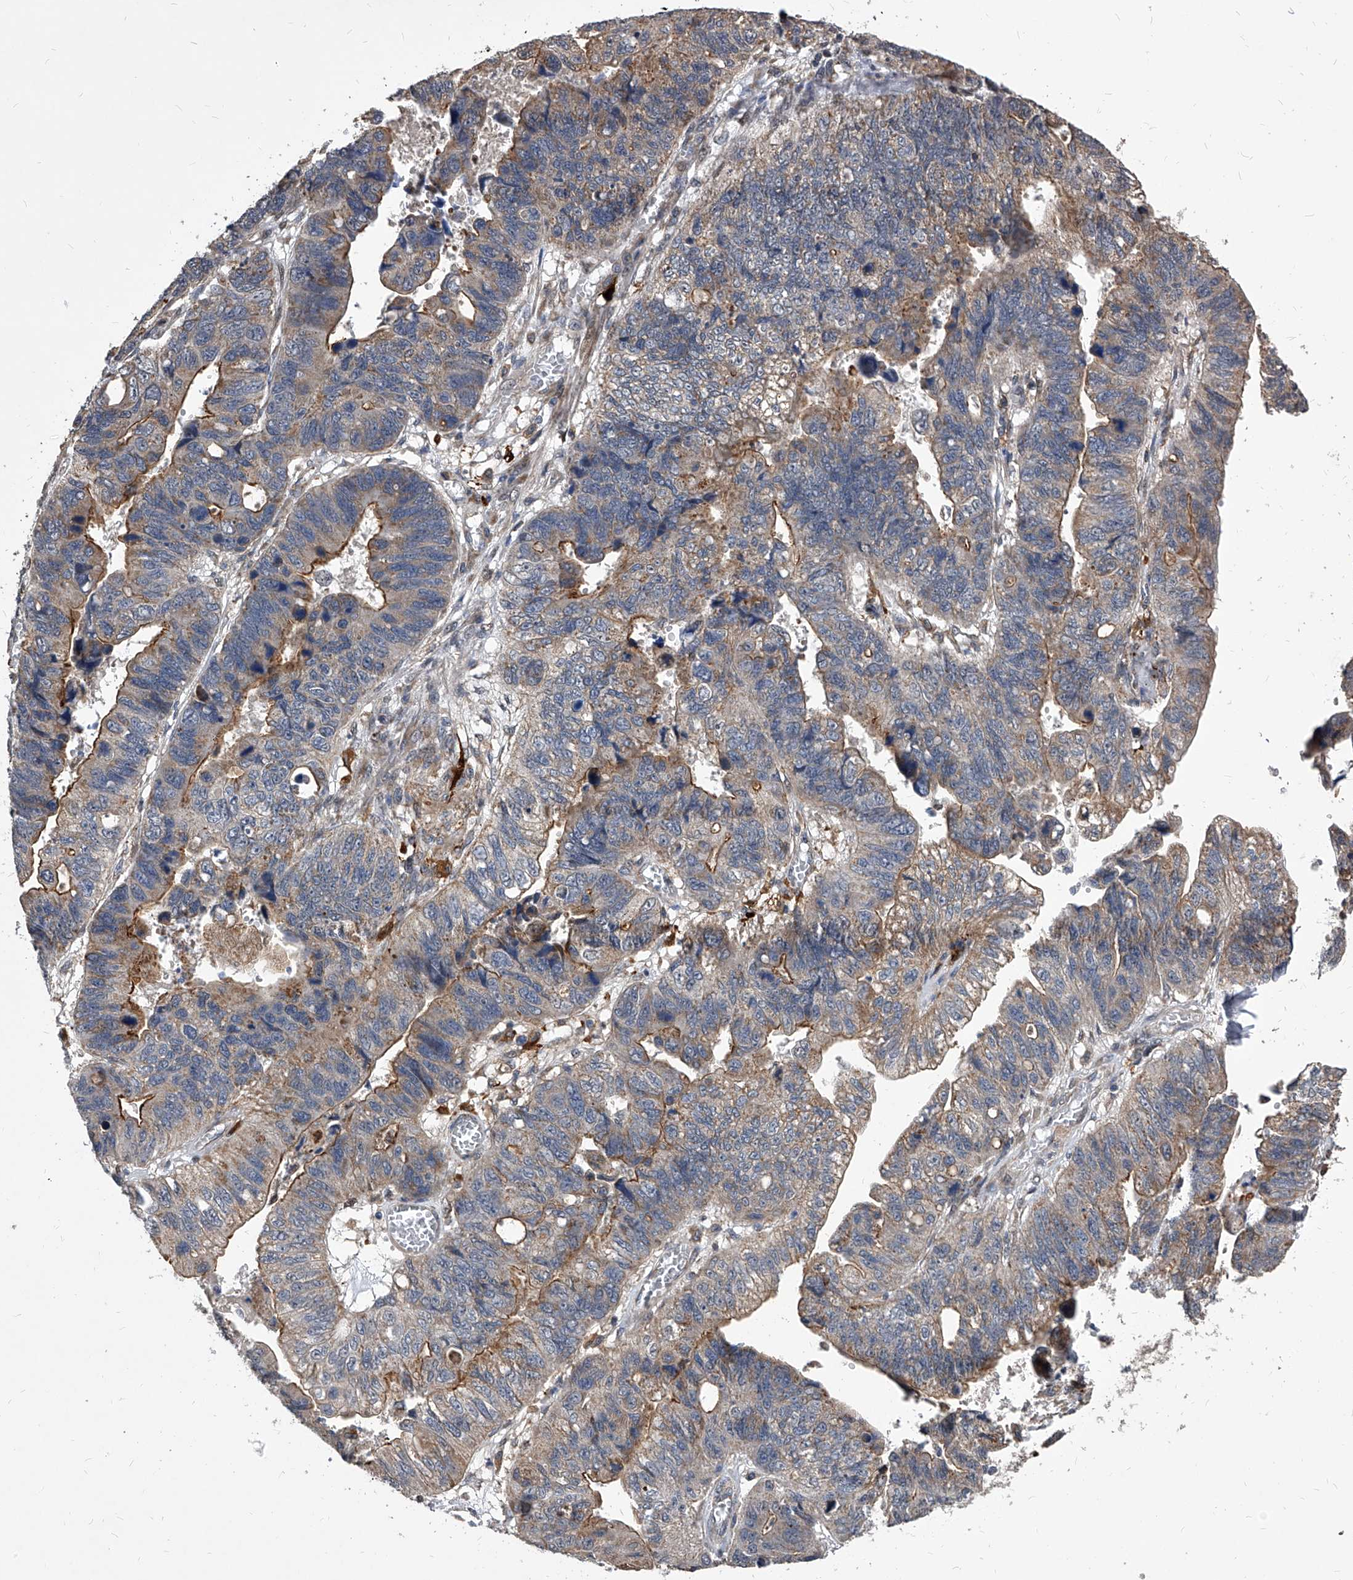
{"staining": {"intensity": "moderate", "quantity": "25%-75%", "location": "cytoplasmic/membranous"}, "tissue": "stomach cancer", "cell_type": "Tumor cells", "image_type": "cancer", "snomed": [{"axis": "morphology", "description": "Adenocarcinoma, NOS"}, {"axis": "topography", "description": "Stomach"}], "caption": "Immunohistochemical staining of human stomach cancer exhibits moderate cytoplasmic/membranous protein expression in about 25%-75% of tumor cells. The protein is shown in brown color, while the nuclei are stained blue.", "gene": "SOBP", "patient": {"sex": "male", "age": 59}}